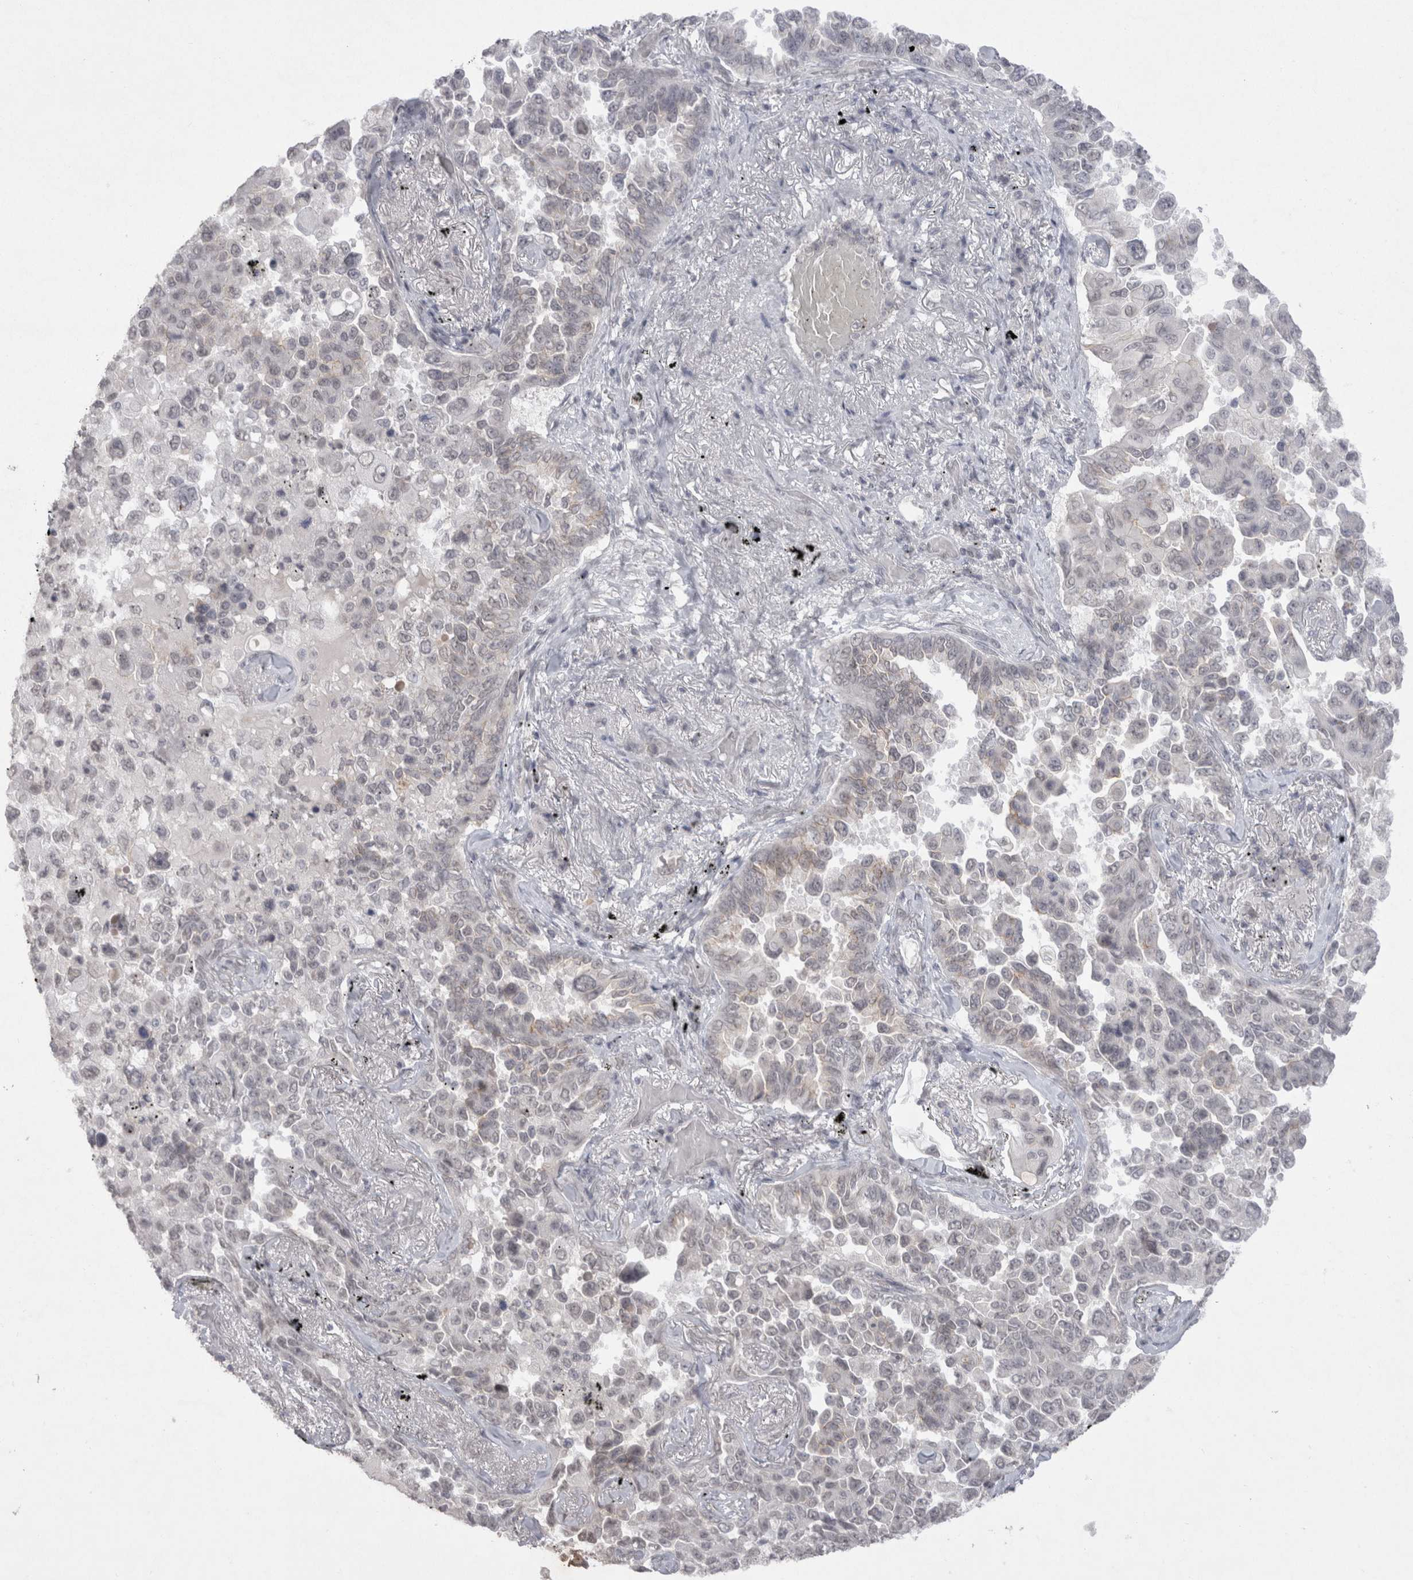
{"staining": {"intensity": "negative", "quantity": "none", "location": "none"}, "tissue": "lung cancer", "cell_type": "Tumor cells", "image_type": "cancer", "snomed": [{"axis": "morphology", "description": "Adenocarcinoma, NOS"}, {"axis": "topography", "description": "Lung"}], "caption": "Lung cancer (adenocarcinoma) was stained to show a protein in brown. There is no significant staining in tumor cells.", "gene": "DDX4", "patient": {"sex": "female", "age": 67}}